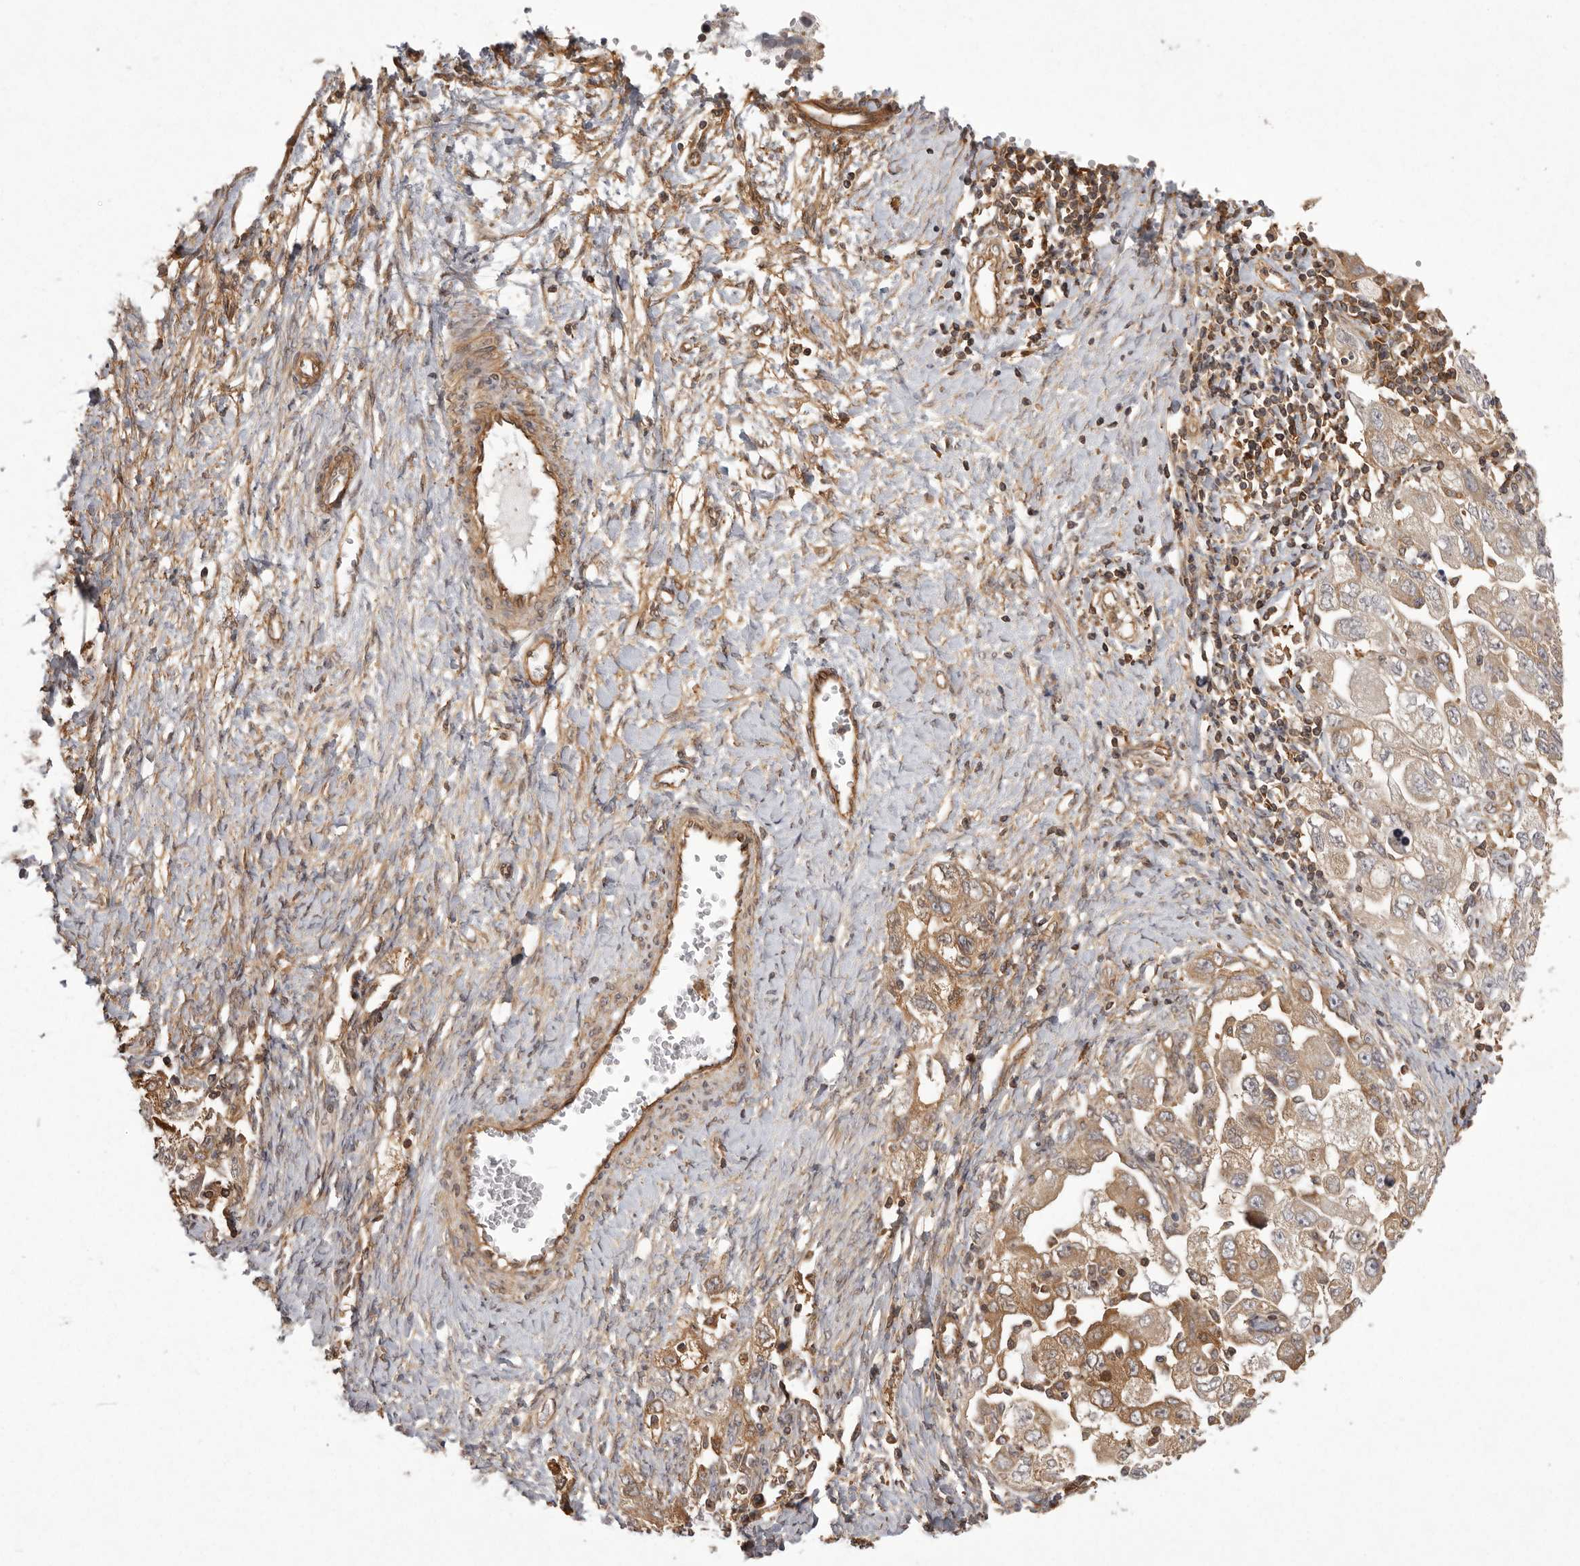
{"staining": {"intensity": "weak", "quantity": "25%-75%", "location": "cytoplasmic/membranous"}, "tissue": "ovarian cancer", "cell_type": "Tumor cells", "image_type": "cancer", "snomed": [{"axis": "morphology", "description": "Carcinoma, NOS"}, {"axis": "morphology", "description": "Cystadenocarcinoma, serous, NOS"}, {"axis": "topography", "description": "Ovary"}], "caption": "Immunohistochemical staining of ovarian cancer (serous cystadenocarcinoma) exhibits weak cytoplasmic/membranous protein staining in about 25%-75% of tumor cells.", "gene": "NFKBIA", "patient": {"sex": "female", "age": 69}}